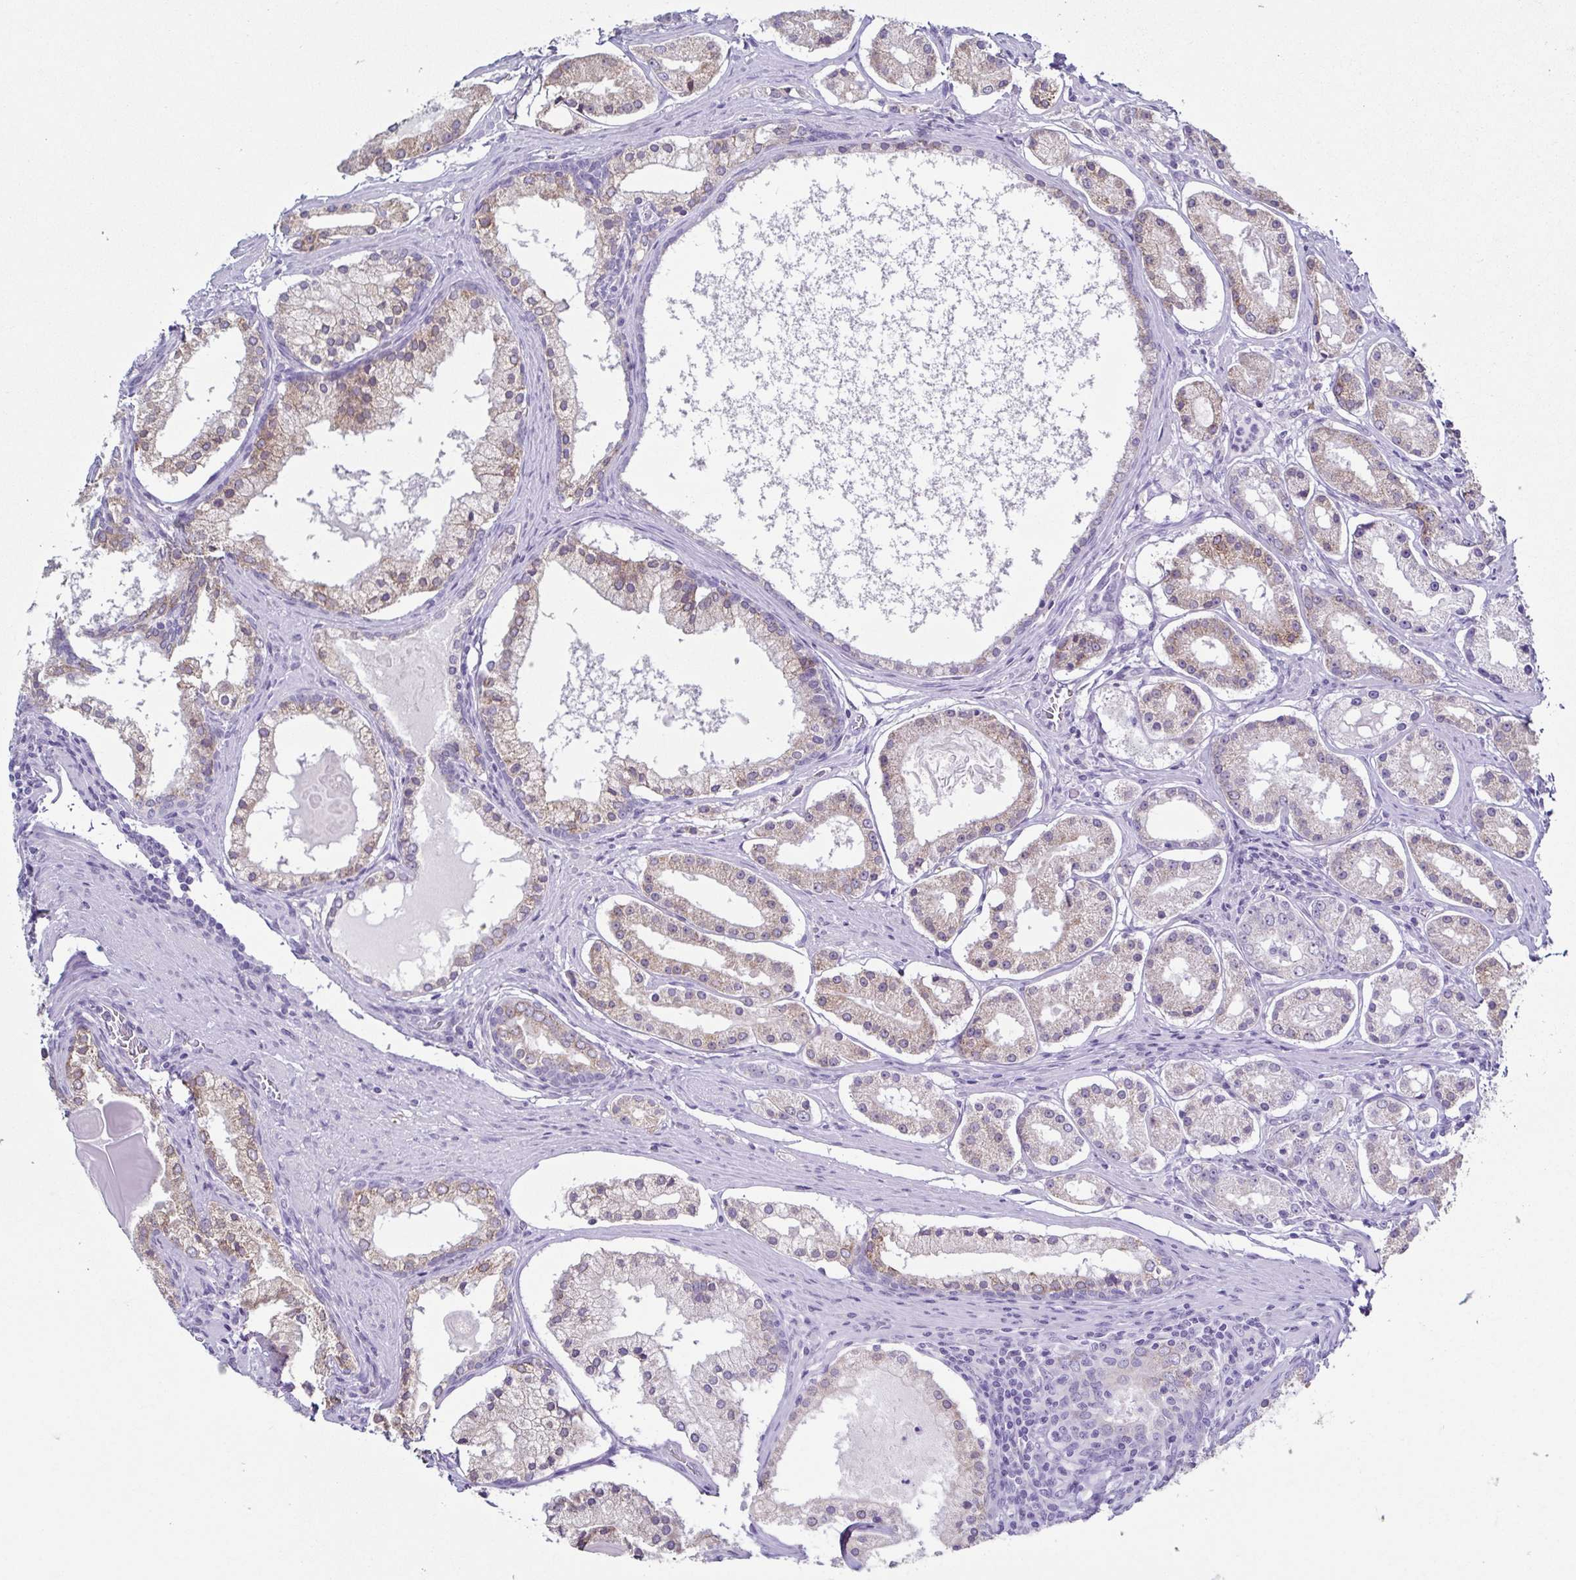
{"staining": {"intensity": "weak", "quantity": ">75%", "location": "cytoplasmic/membranous"}, "tissue": "prostate cancer", "cell_type": "Tumor cells", "image_type": "cancer", "snomed": [{"axis": "morphology", "description": "Adenocarcinoma, Low grade"}, {"axis": "topography", "description": "Prostate"}], "caption": "Tumor cells show low levels of weak cytoplasmic/membranous staining in approximately >75% of cells in human prostate cancer (low-grade adenocarcinoma).", "gene": "RDH11", "patient": {"sex": "male", "age": 57}}